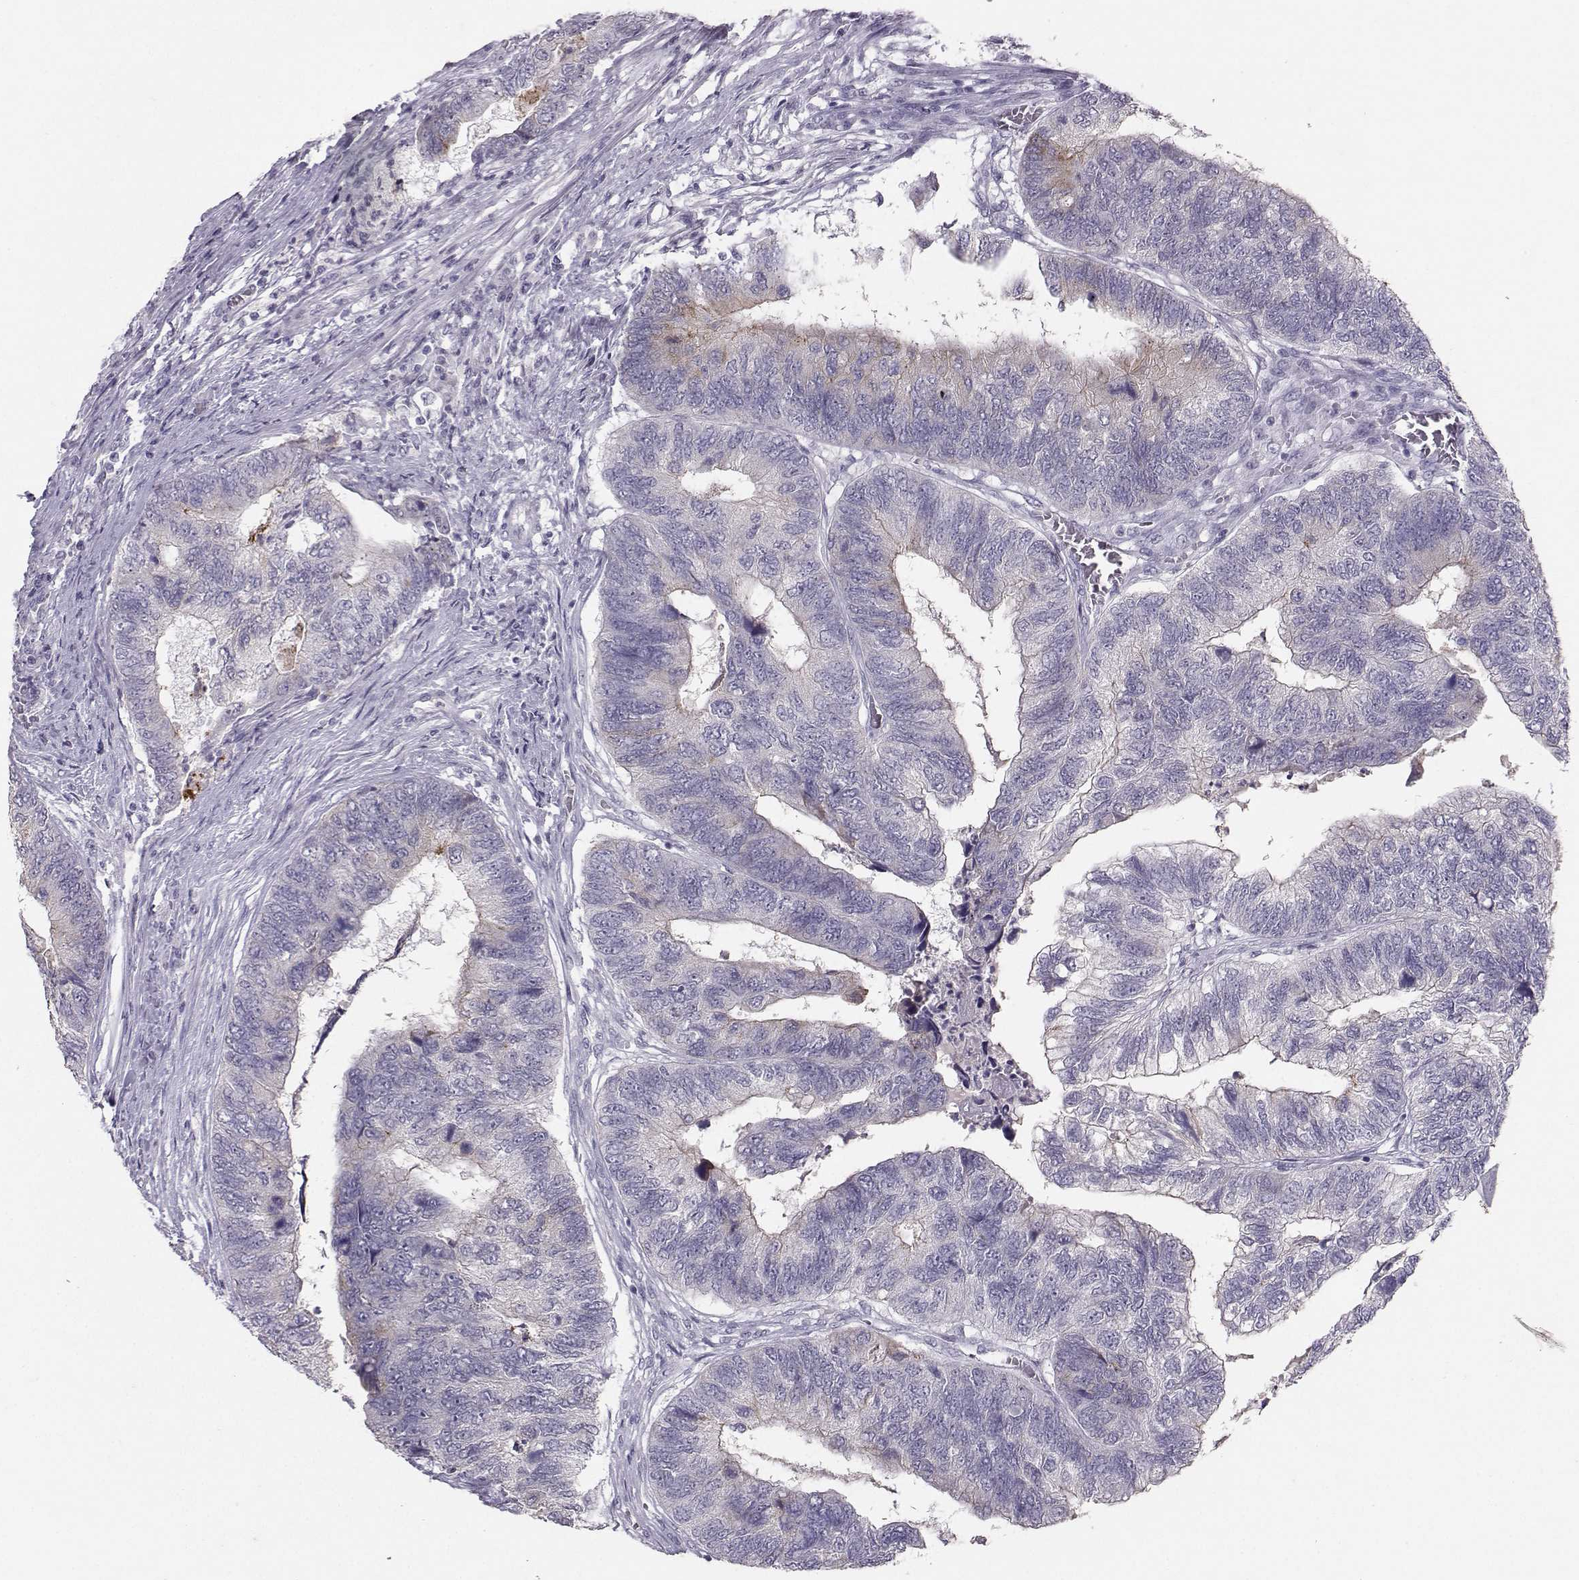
{"staining": {"intensity": "negative", "quantity": "none", "location": "none"}, "tissue": "colorectal cancer", "cell_type": "Tumor cells", "image_type": "cancer", "snomed": [{"axis": "morphology", "description": "Adenocarcinoma, NOS"}, {"axis": "topography", "description": "Colon"}], "caption": "This is an immunohistochemistry image of human colorectal cancer (adenocarcinoma). There is no staining in tumor cells.", "gene": "PKP2", "patient": {"sex": "female", "age": 67}}